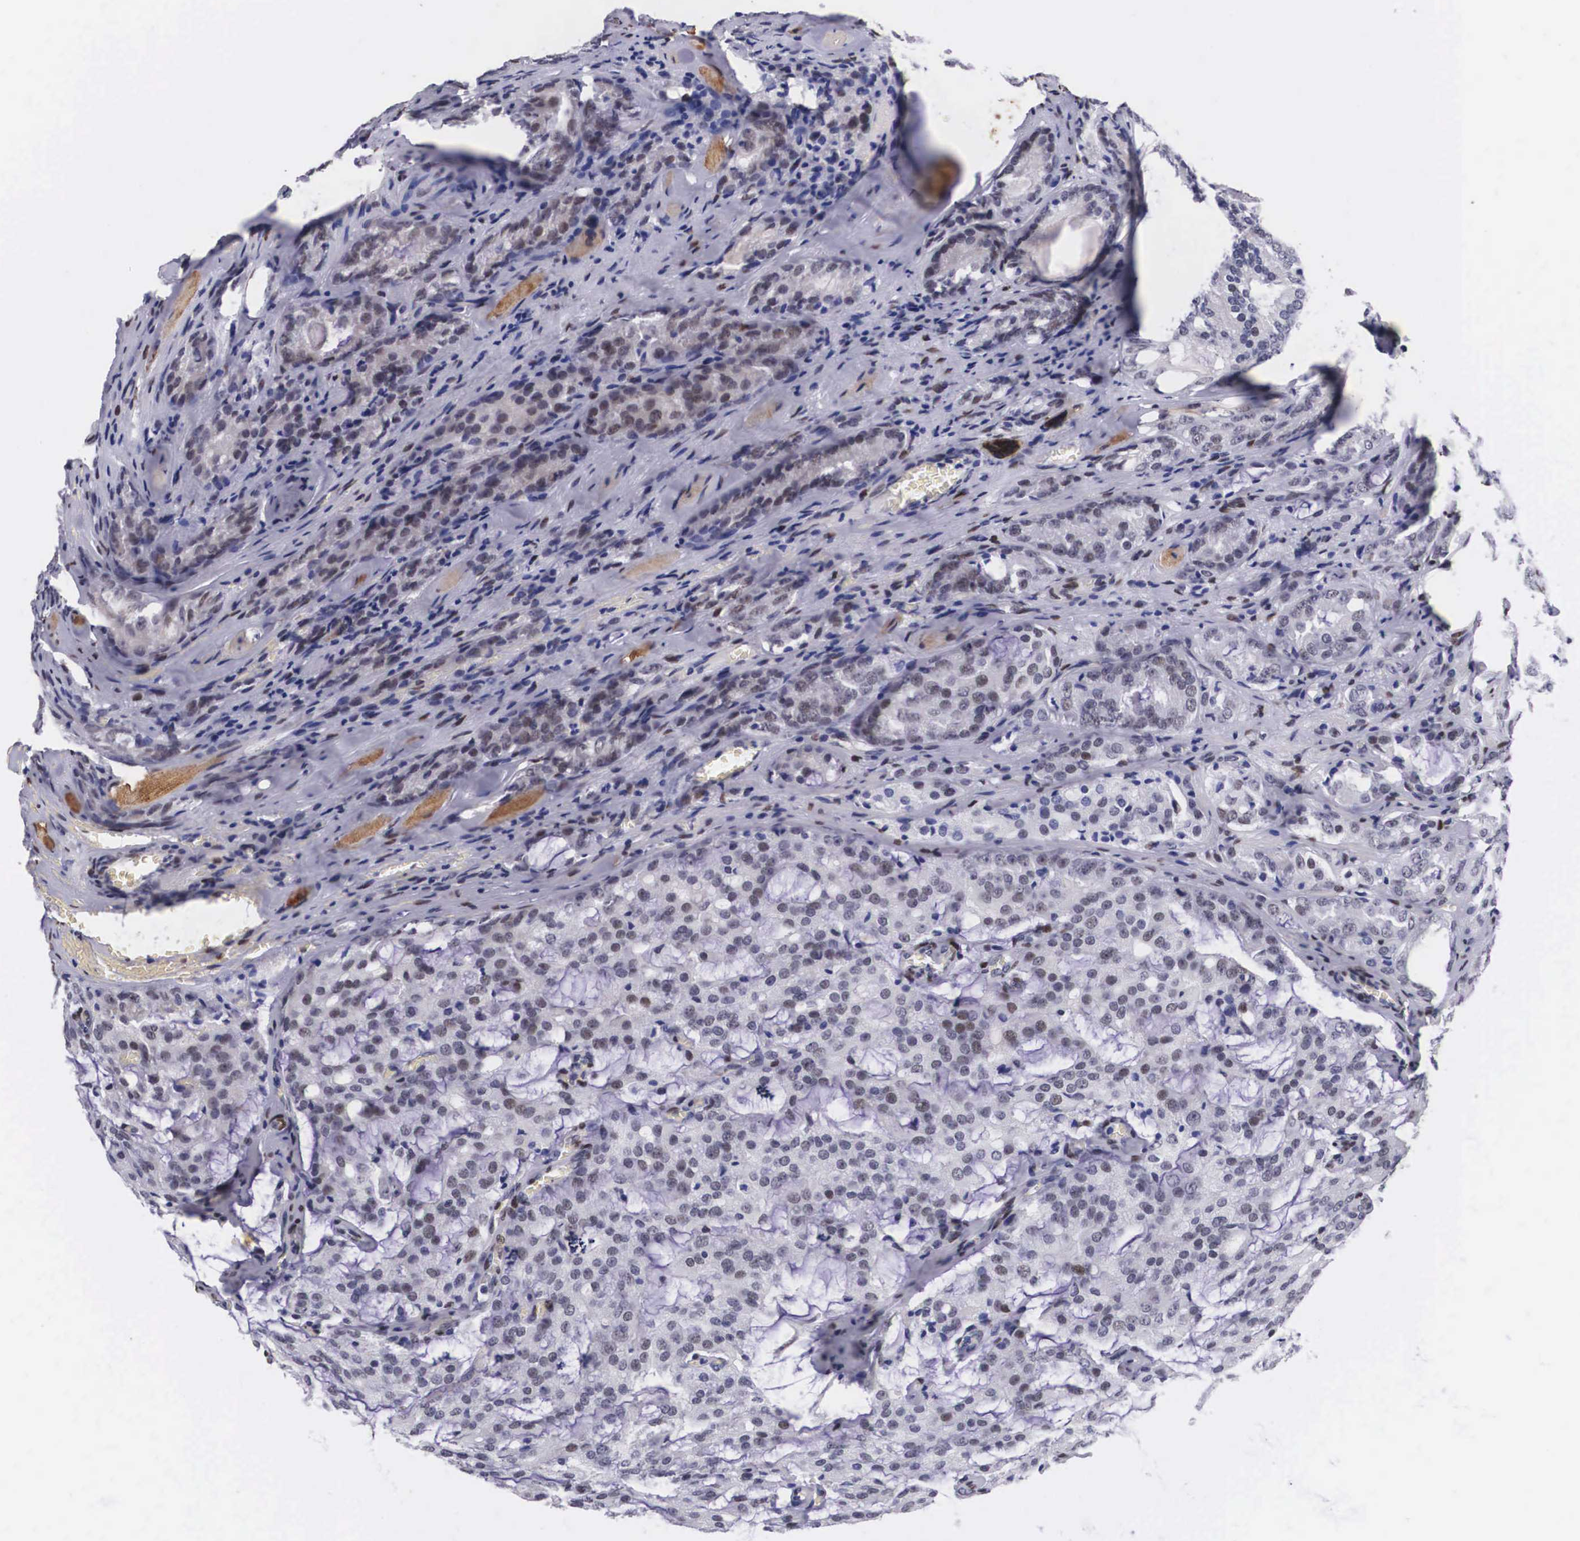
{"staining": {"intensity": "moderate", "quantity": "25%-75%", "location": "nuclear"}, "tissue": "prostate cancer", "cell_type": "Tumor cells", "image_type": "cancer", "snomed": [{"axis": "morphology", "description": "Adenocarcinoma, Medium grade"}, {"axis": "topography", "description": "Prostate"}], "caption": "Immunohistochemistry (IHC) photomicrograph of human prostate adenocarcinoma (medium-grade) stained for a protein (brown), which displays medium levels of moderate nuclear expression in about 25%-75% of tumor cells.", "gene": "KHDRBS3", "patient": {"sex": "male", "age": 60}}